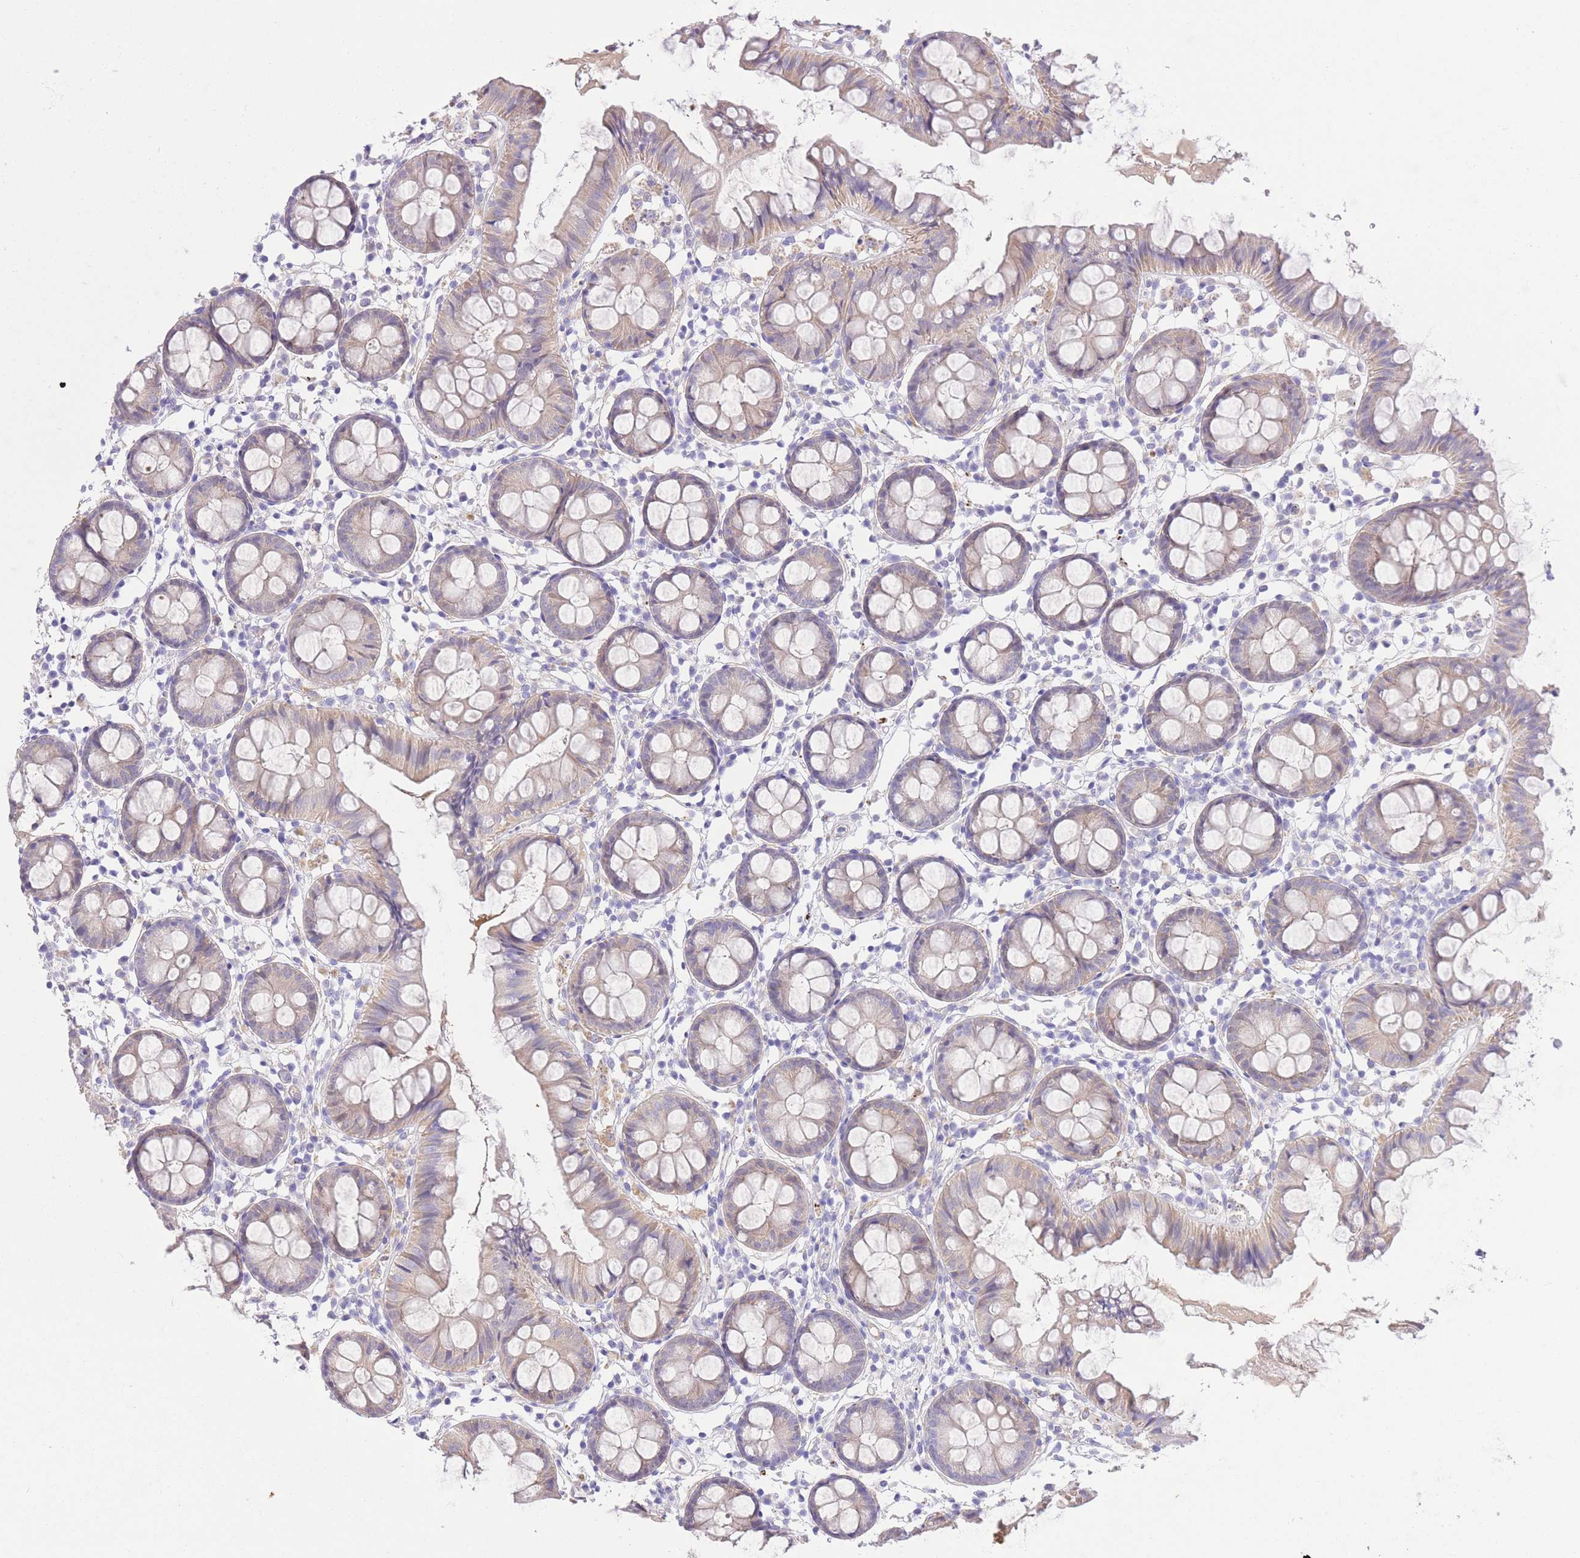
{"staining": {"intensity": "weak", "quantity": "25%-75%", "location": "cytoplasmic/membranous"}, "tissue": "colon", "cell_type": "Endothelial cells", "image_type": "normal", "snomed": [{"axis": "morphology", "description": "Normal tissue, NOS"}, {"axis": "topography", "description": "Colon"}], "caption": "Immunohistochemical staining of unremarkable human colon exhibits 25%-75% levels of weak cytoplasmic/membranous protein expression in approximately 25%-75% of endothelial cells.", "gene": "PGM1", "patient": {"sex": "female", "age": 84}}